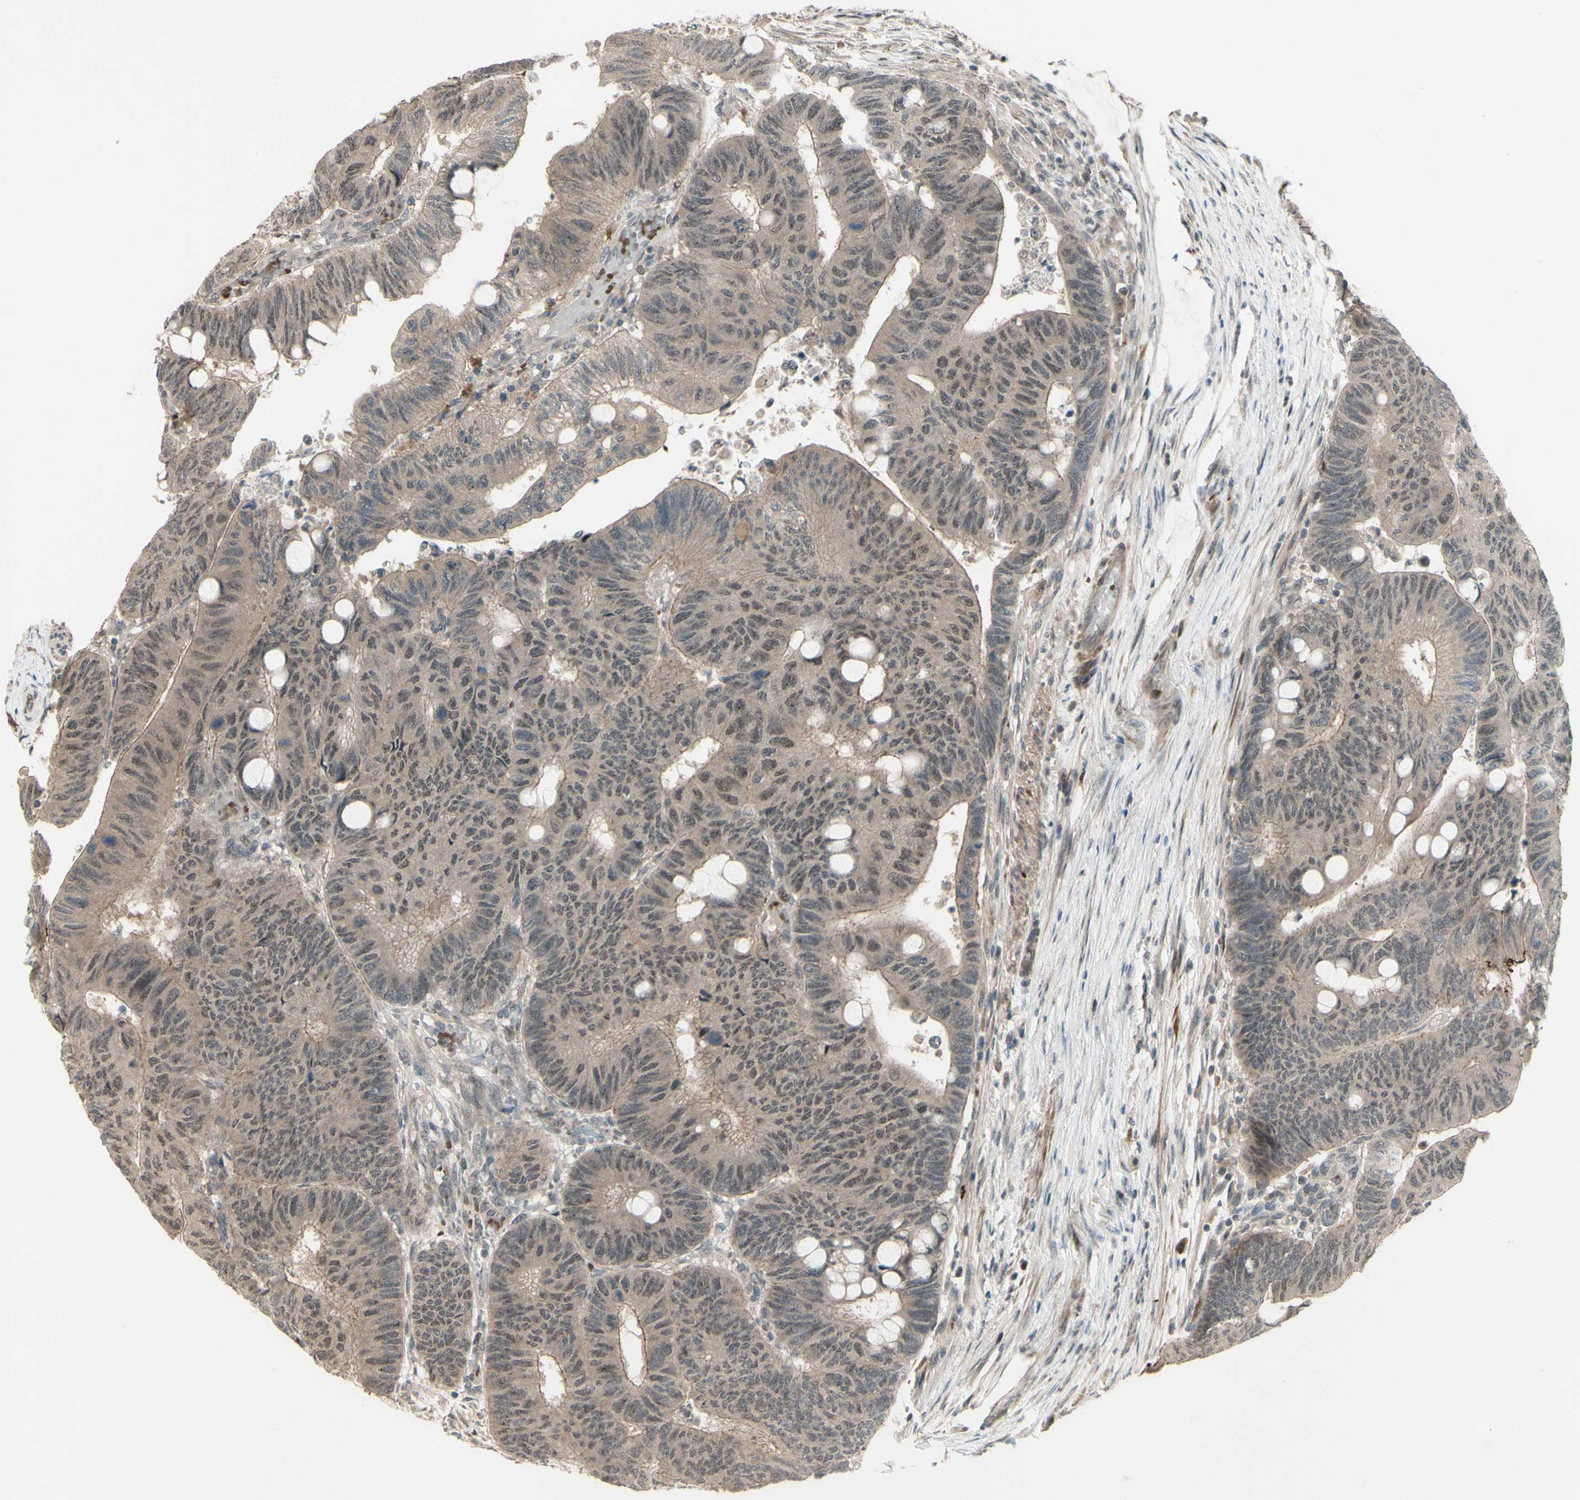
{"staining": {"intensity": "weak", "quantity": ">75%", "location": "cytoplasmic/membranous"}, "tissue": "colorectal cancer", "cell_type": "Tumor cells", "image_type": "cancer", "snomed": [{"axis": "morphology", "description": "Normal tissue, NOS"}, {"axis": "morphology", "description": "Adenocarcinoma, NOS"}, {"axis": "topography", "description": "Rectum"}, {"axis": "topography", "description": "Peripheral nerve tissue"}], "caption": "IHC (DAB) staining of human colorectal cancer reveals weak cytoplasmic/membranous protein staining in approximately >75% of tumor cells.", "gene": "MLF2", "patient": {"sex": "male", "age": 92}}